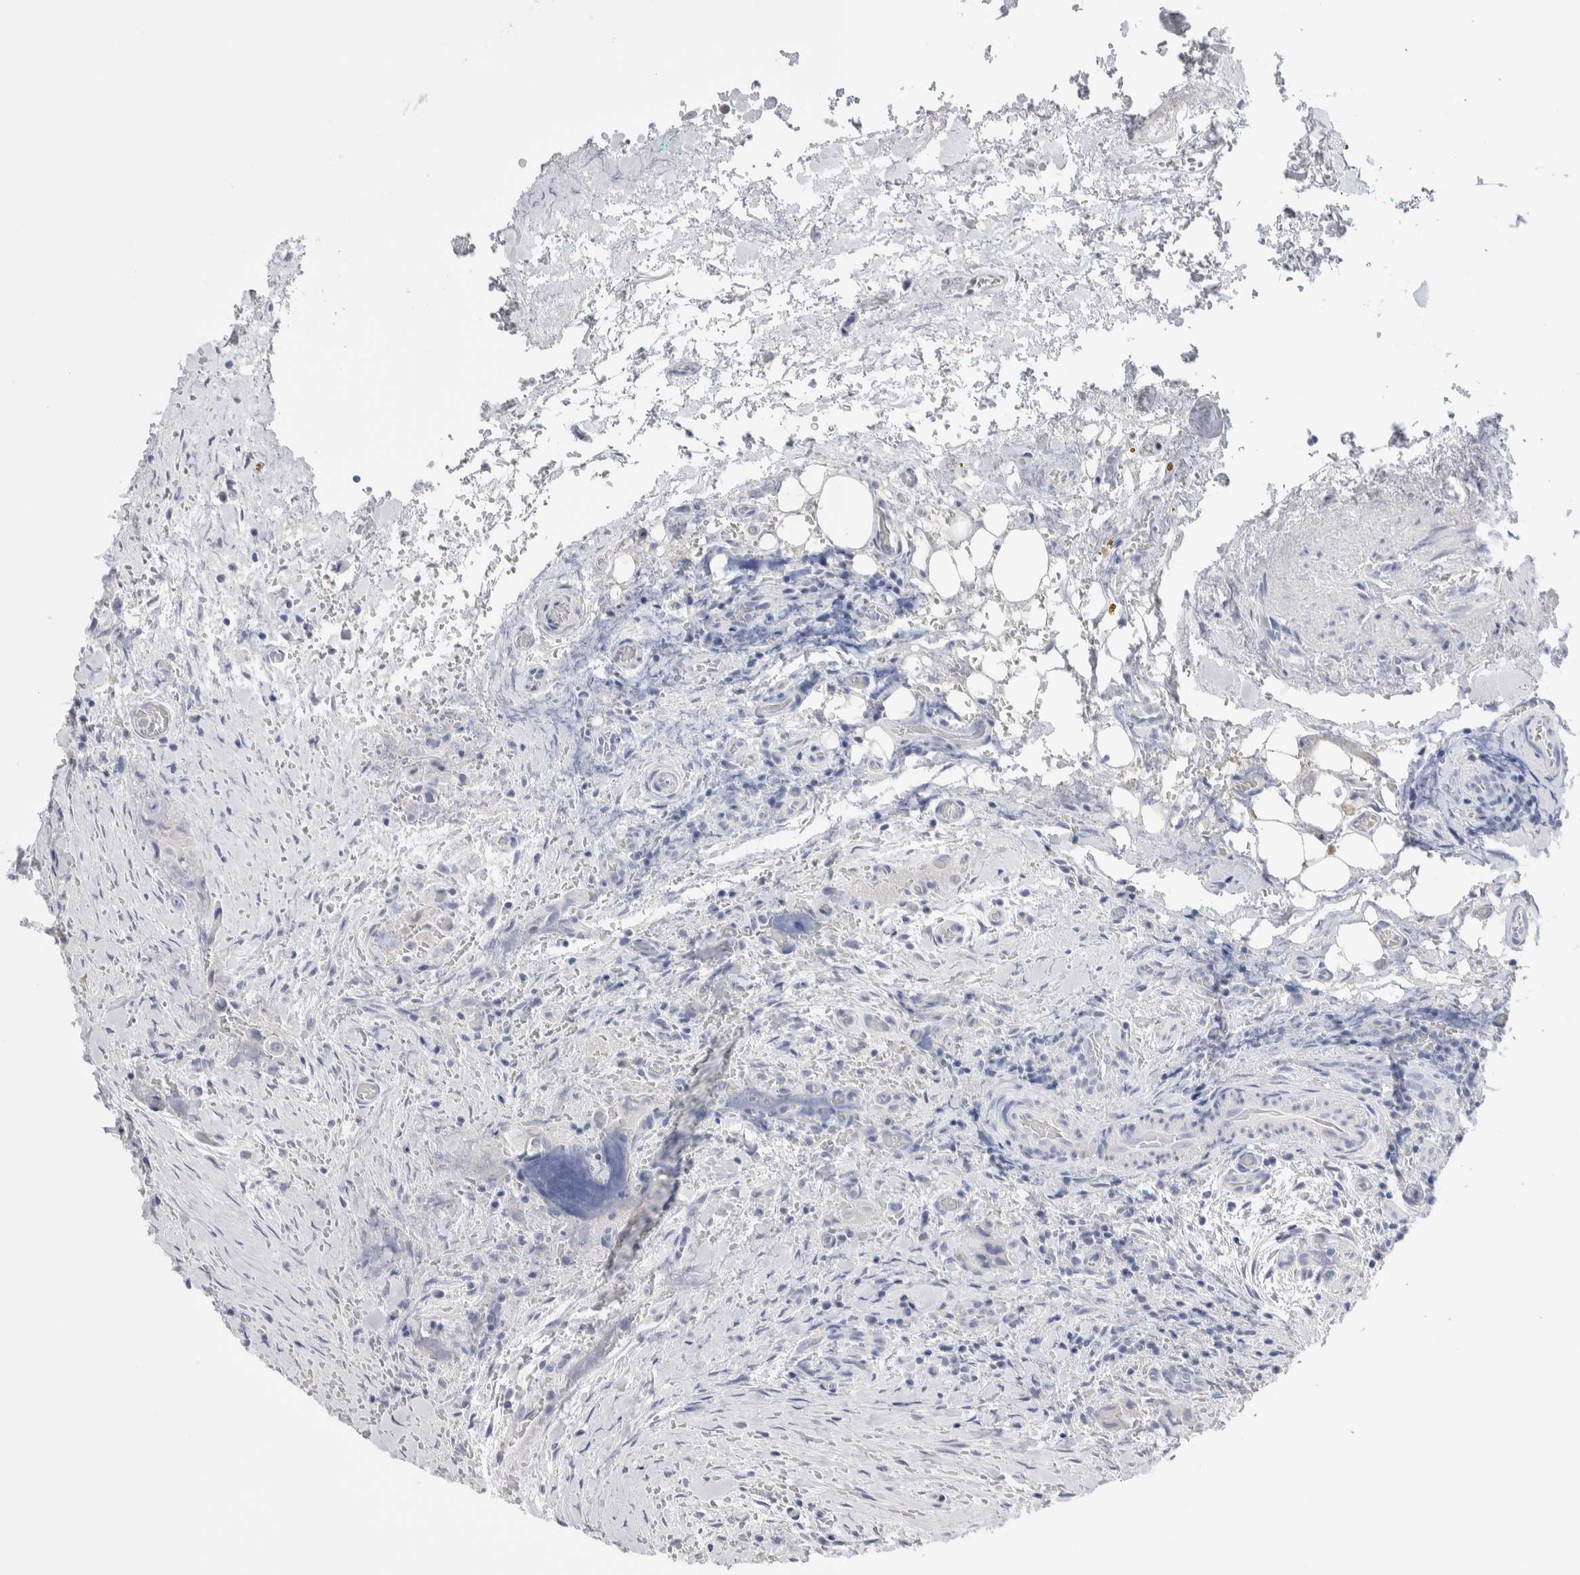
{"staining": {"intensity": "negative", "quantity": "none", "location": "none"}, "tissue": "thyroid cancer", "cell_type": "Tumor cells", "image_type": "cancer", "snomed": [{"axis": "morphology", "description": "Papillary adenocarcinoma, NOS"}, {"axis": "topography", "description": "Thyroid gland"}], "caption": "Tumor cells are negative for brown protein staining in thyroid cancer (papillary adenocarcinoma). The staining was performed using DAB (3,3'-diaminobenzidine) to visualize the protein expression in brown, while the nuclei were stained in blue with hematoxylin (Magnification: 20x).", "gene": "GDA", "patient": {"sex": "female", "age": 59}}